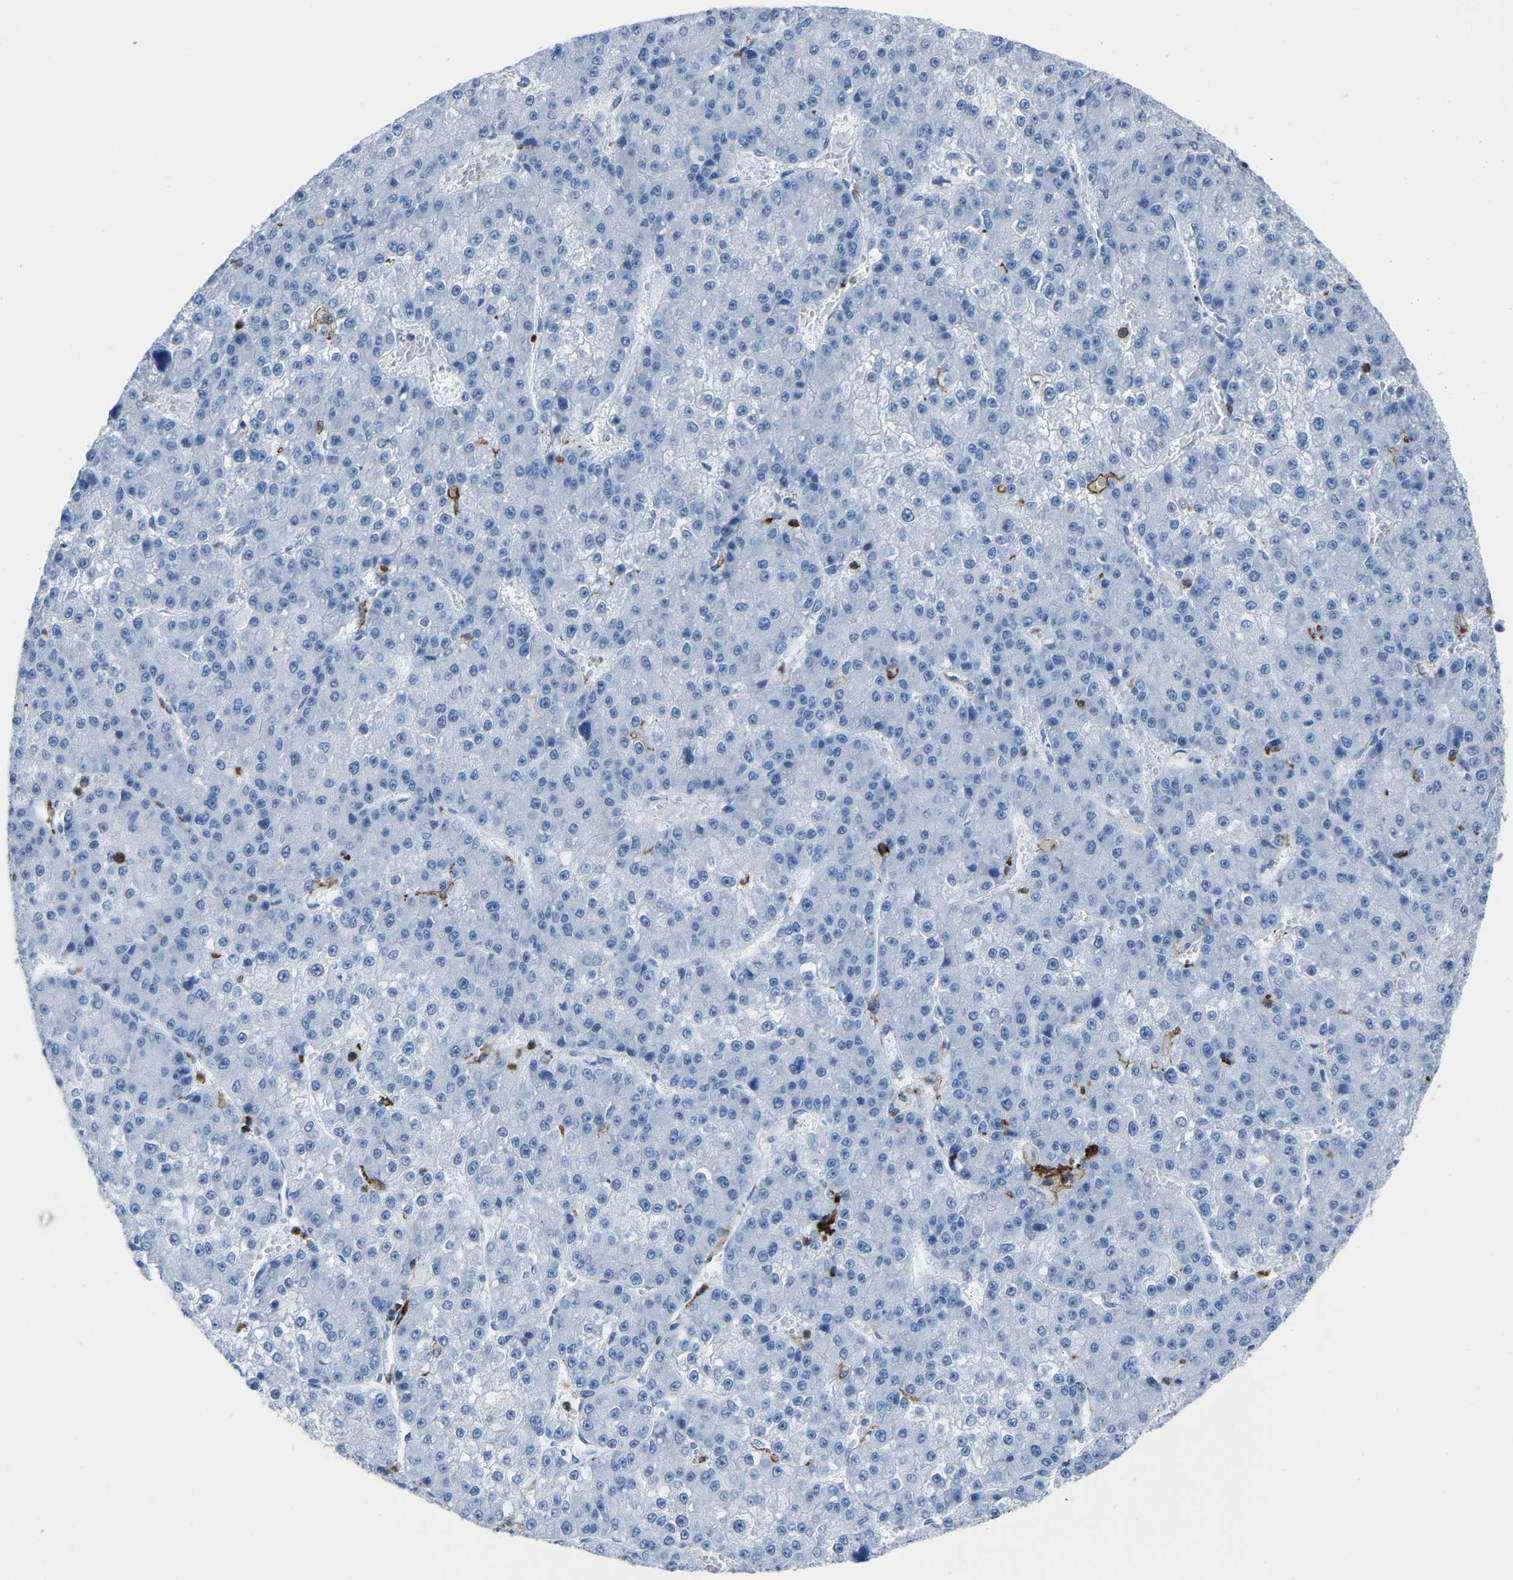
{"staining": {"intensity": "negative", "quantity": "none", "location": "none"}, "tissue": "liver cancer", "cell_type": "Tumor cells", "image_type": "cancer", "snomed": [{"axis": "morphology", "description": "Carcinoma, Hepatocellular, NOS"}, {"axis": "topography", "description": "Liver"}], "caption": "DAB immunohistochemical staining of hepatocellular carcinoma (liver) displays no significant positivity in tumor cells.", "gene": "LSP1", "patient": {"sex": "female", "age": 73}}